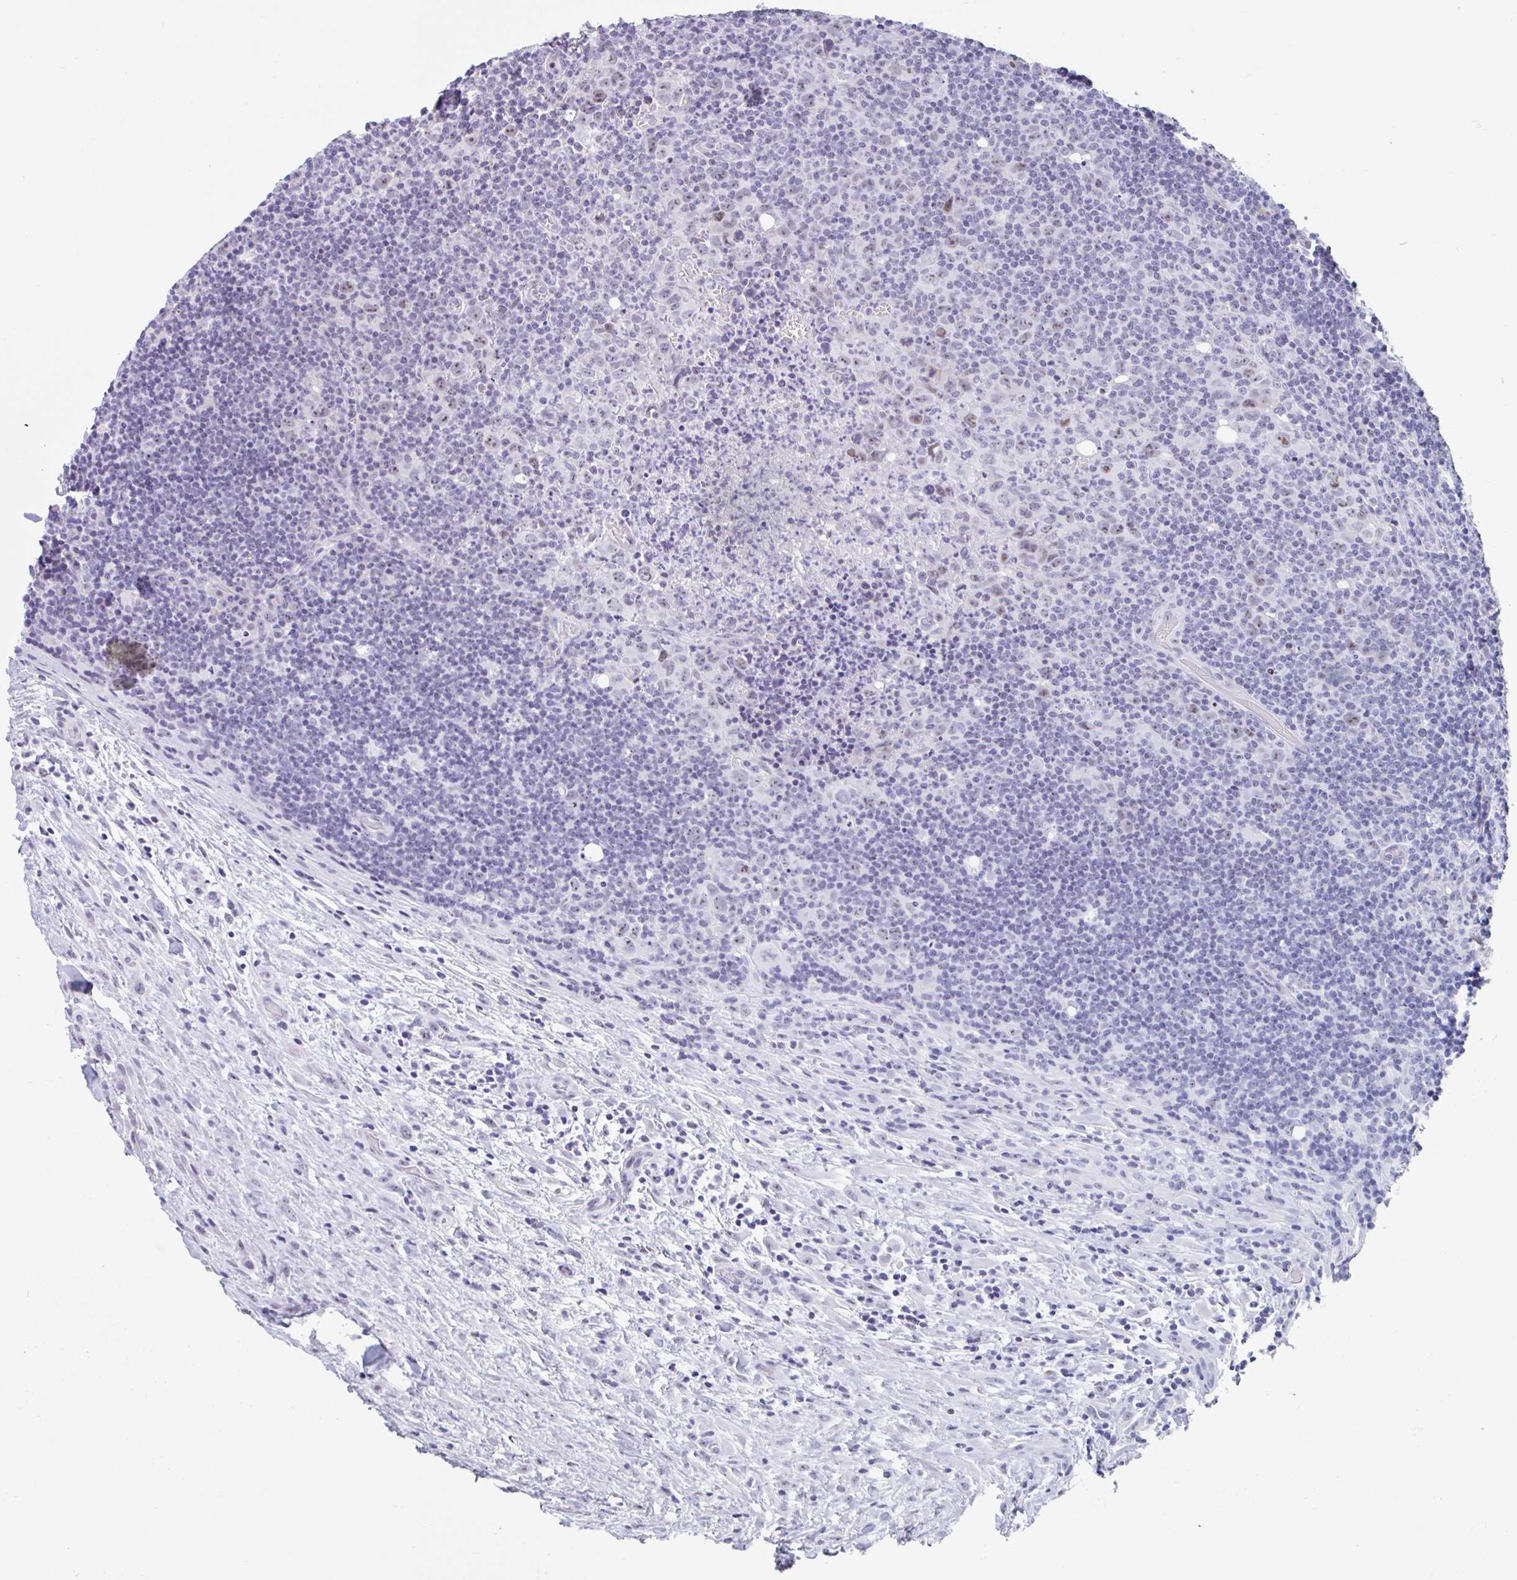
{"staining": {"intensity": "weak", "quantity": ">75%", "location": "nuclear"}, "tissue": "lymphoma", "cell_type": "Tumor cells", "image_type": "cancer", "snomed": [{"axis": "morphology", "description": "Hodgkin's disease, NOS"}, {"axis": "topography", "description": "Lymph node"}], "caption": "IHC staining of Hodgkin's disease, which demonstrates low levels of weak nuclear expression in approximately >75% of tumor cells indicating weak nuclear protein positivity. The staining was performed using DAB (brown) for protein detection and nuclei were counterstained in hematoxylin (blue).", "gene": "LENG9", "patient": {"sex": "female", "age": 18}}